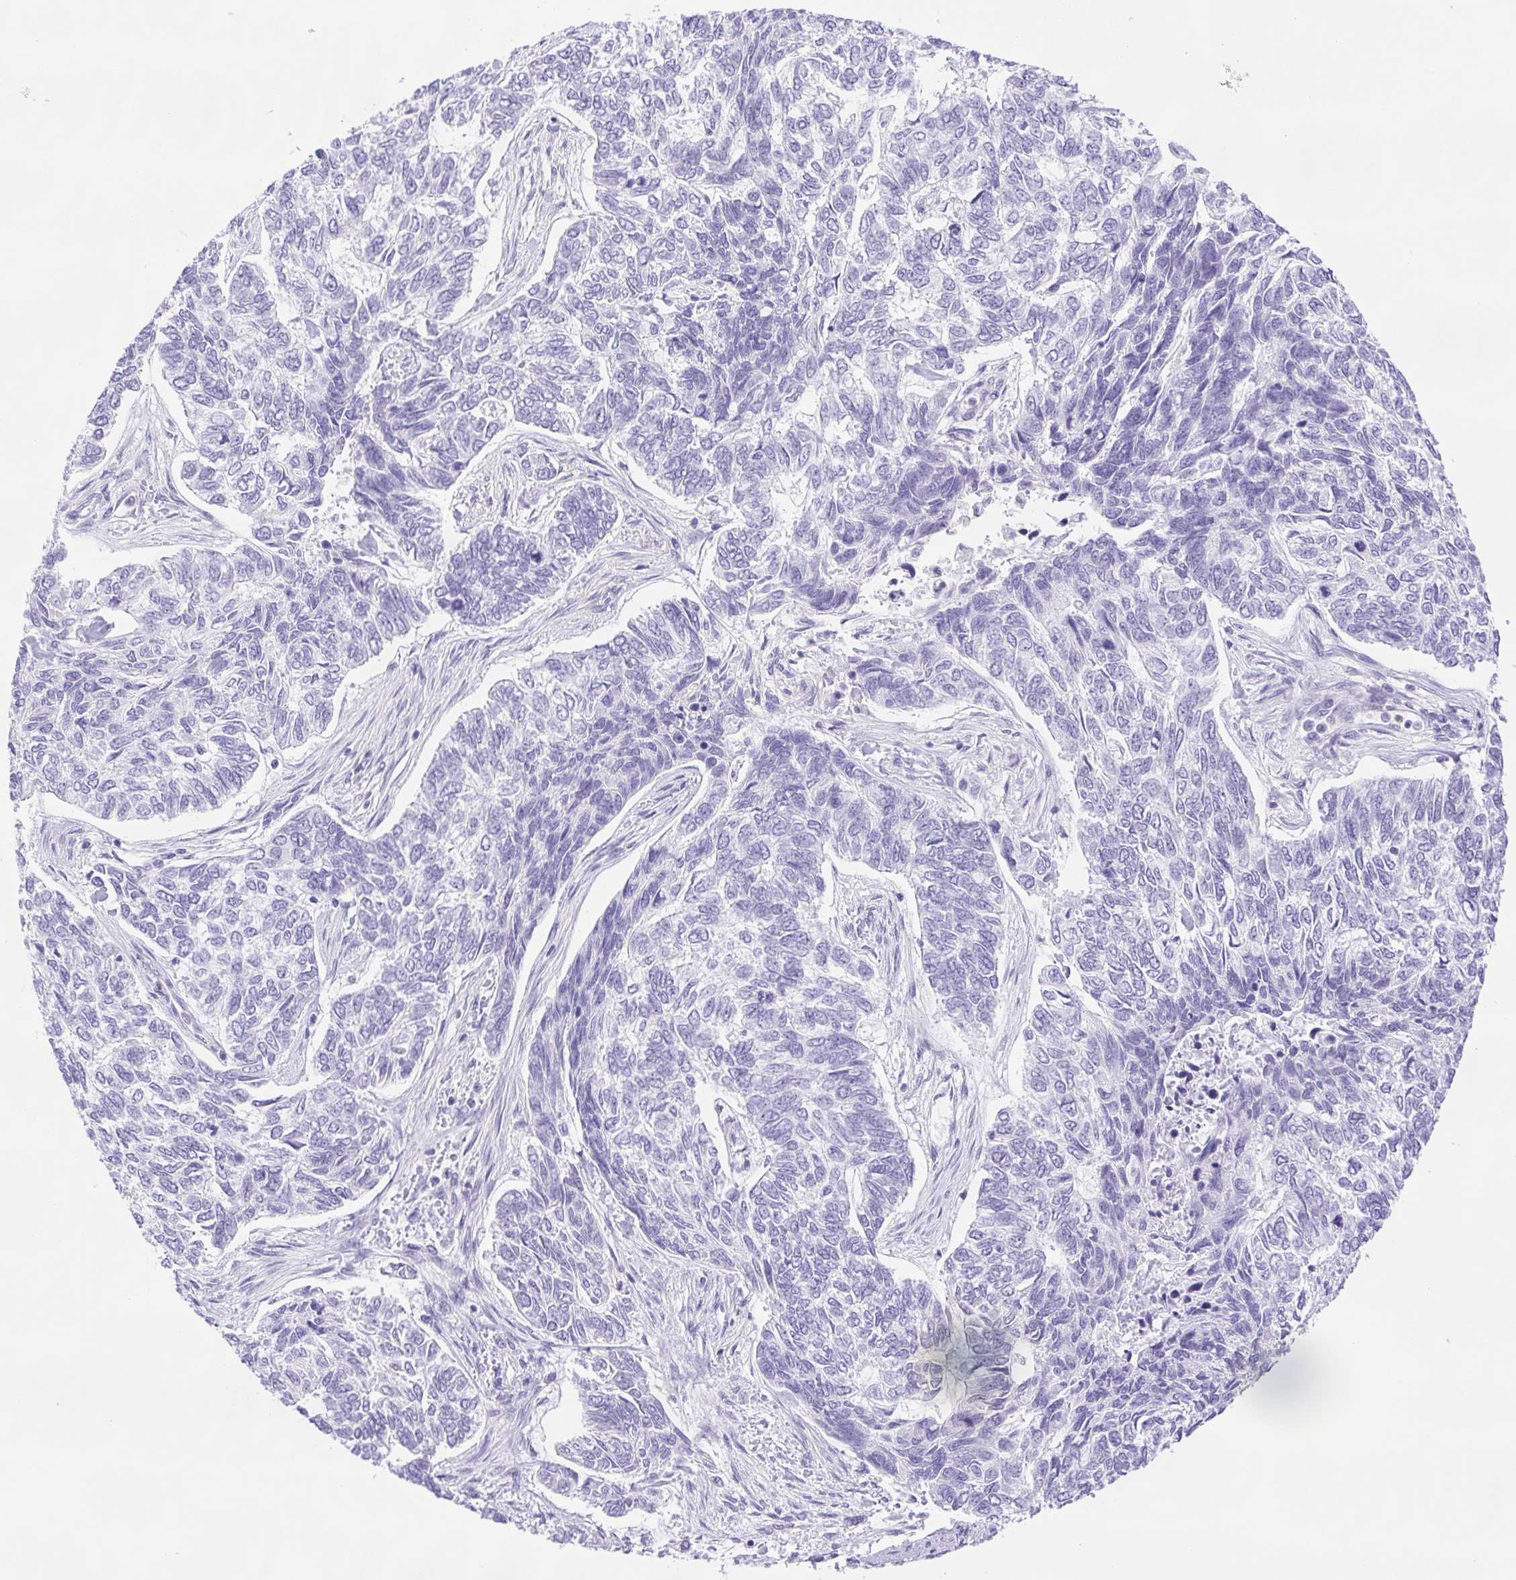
{"staining": {"intensity": "negative", "quantity": "none", "location": "none"}, "tissue": "skin cancer", "cell_type": "Tumor cells", "image_type": "cancer", "snomed": [{"axis": "morphology", "description": "Basal cell carcinoma"}, {"axis": "topography", "description": "Skin"}], "caption": "High power microscopy image of an immunohistochemistry micrograph of basal cell carcinoma (skin), revealing no significant expression in tumor cells.", "gene": "SYNPR", "patient": {"sex": "female", "age": 65}}